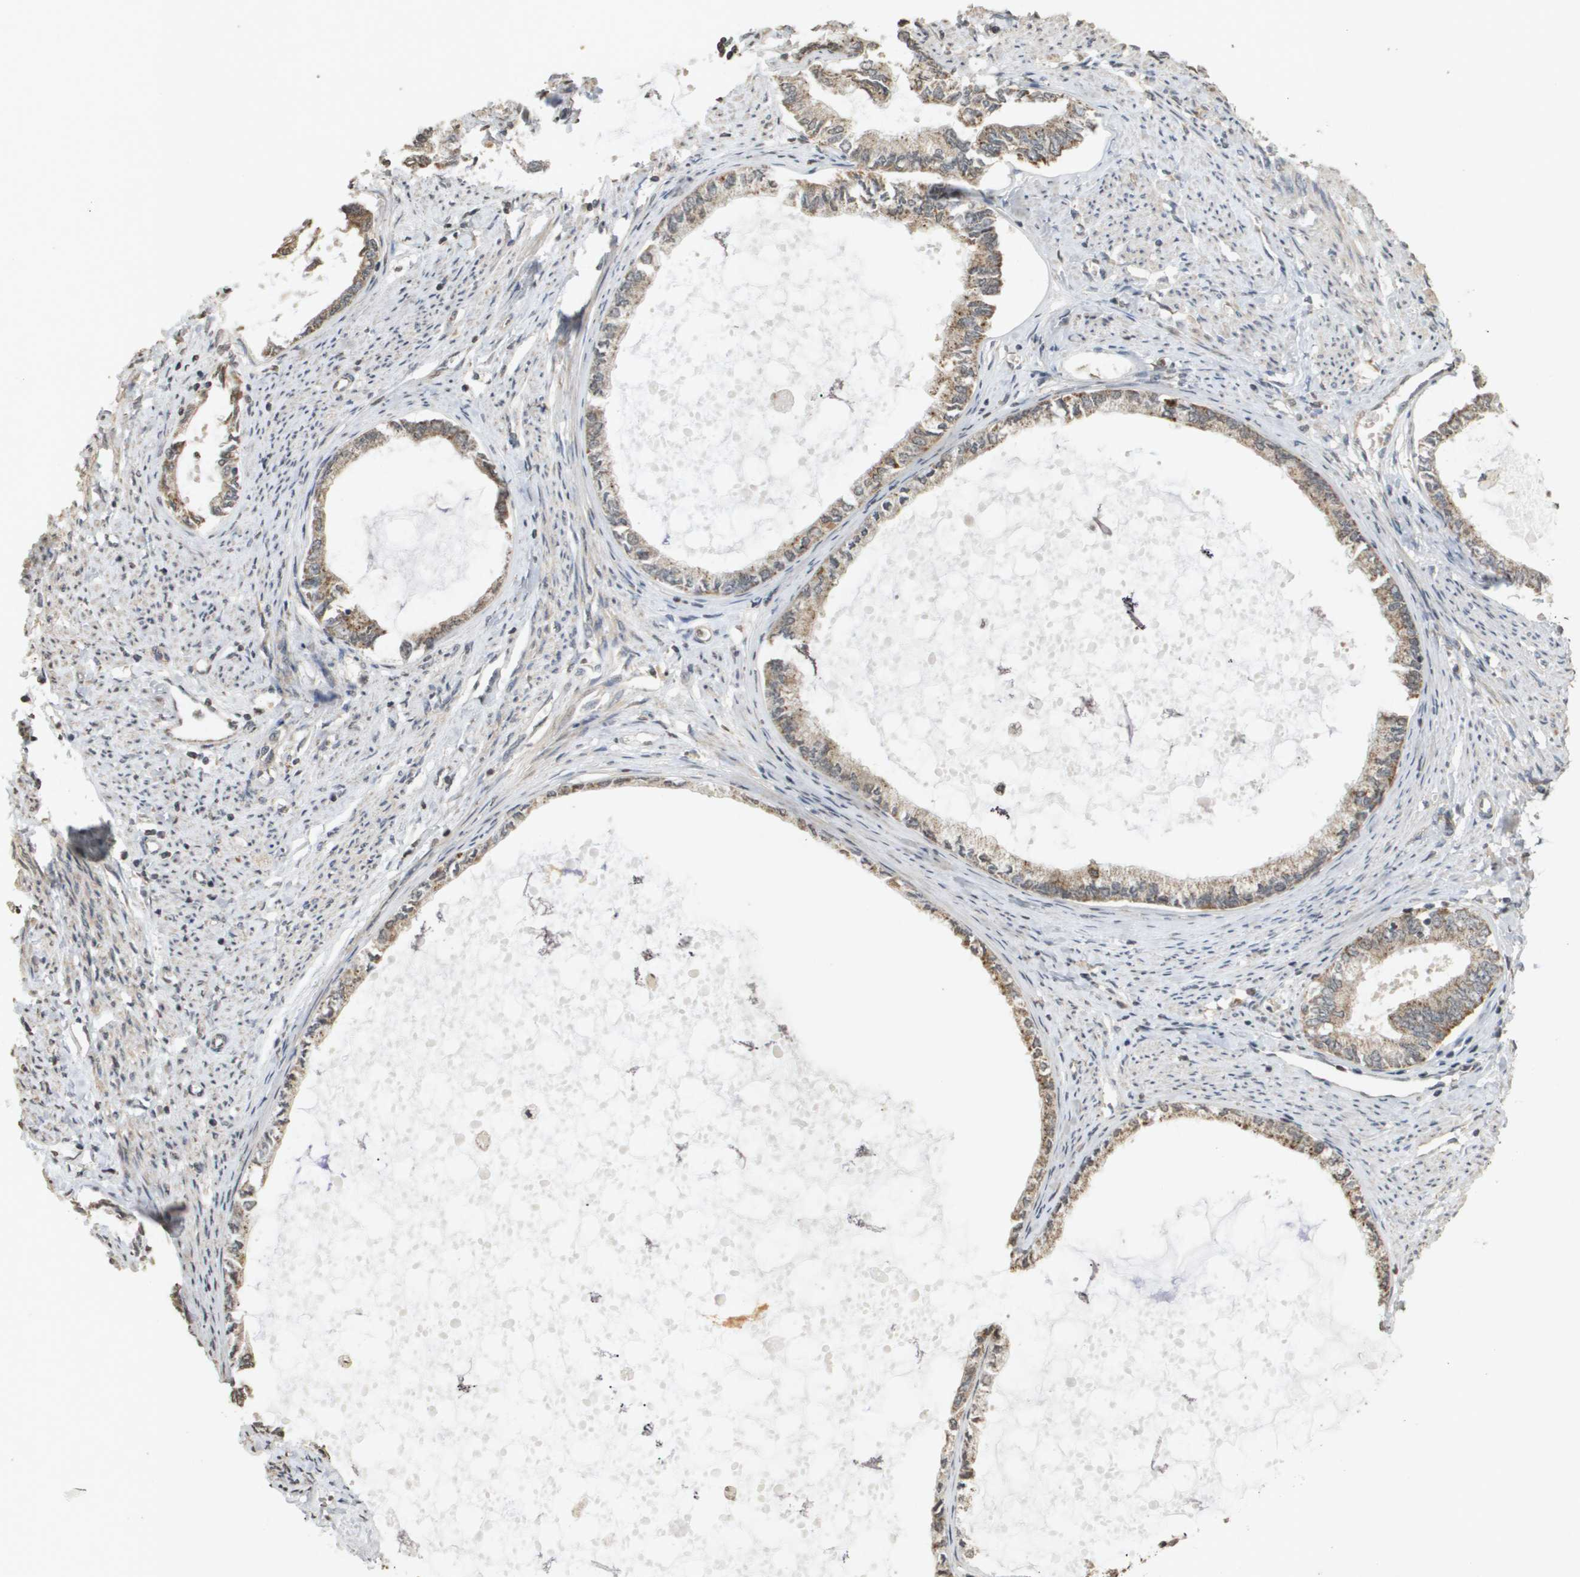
{"staining": {"intensity": "moderate", "quantity": ">75%", "location": "cytoplasmic/membranous"}, "tissue": "endometrial cancer", "cell_type": "Tumor cells", "image_type": "cancer", "snomed": [{"axis": "morphology", "description": "Adenocarcinoma, NOS"}, {"axis": "topography", "description": "Endometrium"}], "caption": "The photomicrograph exhibits immunohistochemical staining of adenocarcinoma (endometrial). There is moderate cytoplasmic/membranous staining is appreciated in approximately >75% of tumor cells.", "gene": "RAB21", "patient": {"sex": "female", "age": 86}}